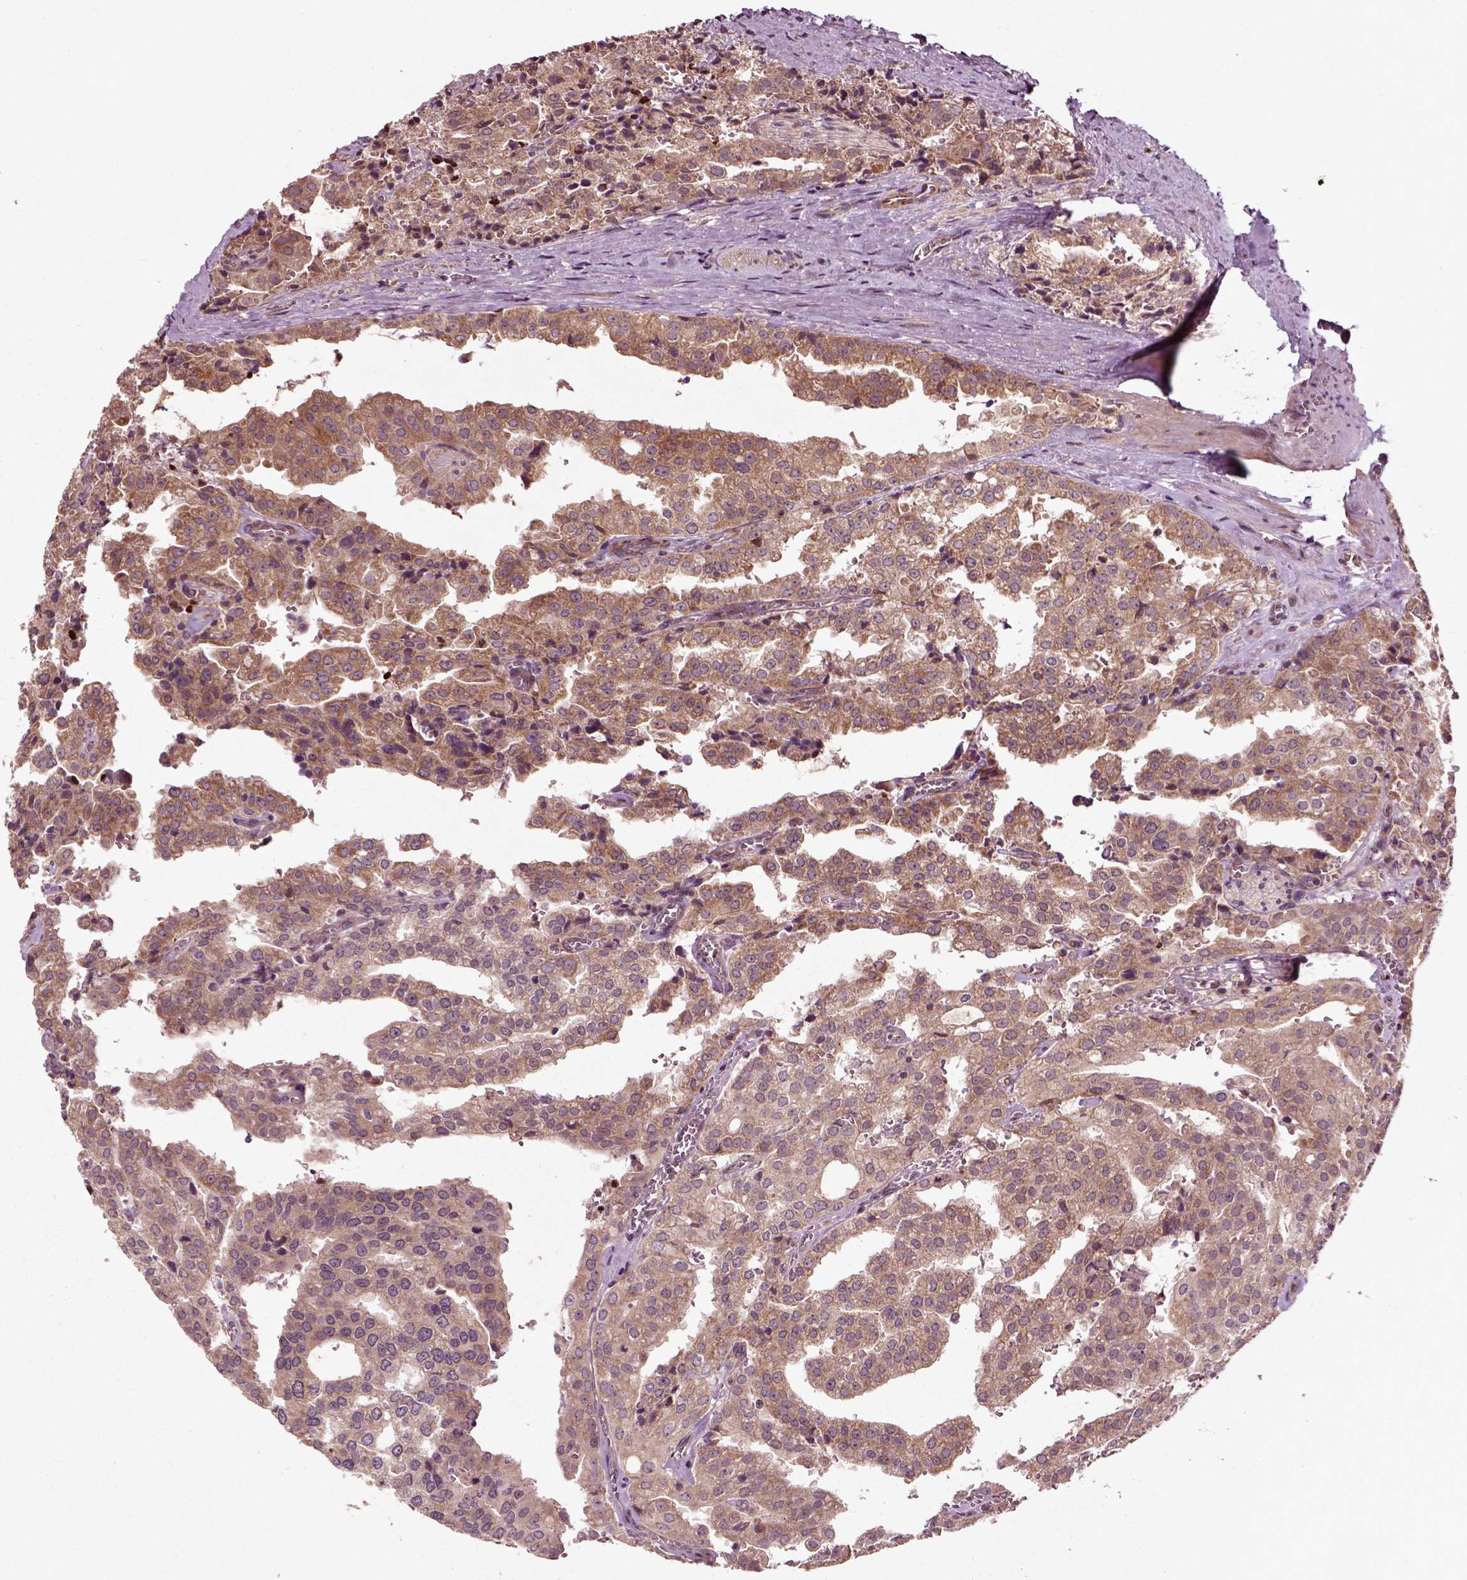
{"staining": {"intensity": "moderate", "quantity": "25%-75%", "location": "cytoplasmic/membranous"}, "tissue": "prostate cancer", "cell_type": "Tumor cells", "image_type": "cancer", "snomed": [{"axis": "morphology", "description": "Adenocarcinoma, High grade"}, {"axis": "topography", "description": "Prostate"}], "caption": "Brown immunohistochemical staining in high-grade adenocarcinoma (prostate) shows moderate cytoplasmic/membranous staining in about 25%-75% of tumor cells.", "gene": "PLCD3", "patient": {"sex": "male", "age": 68}}